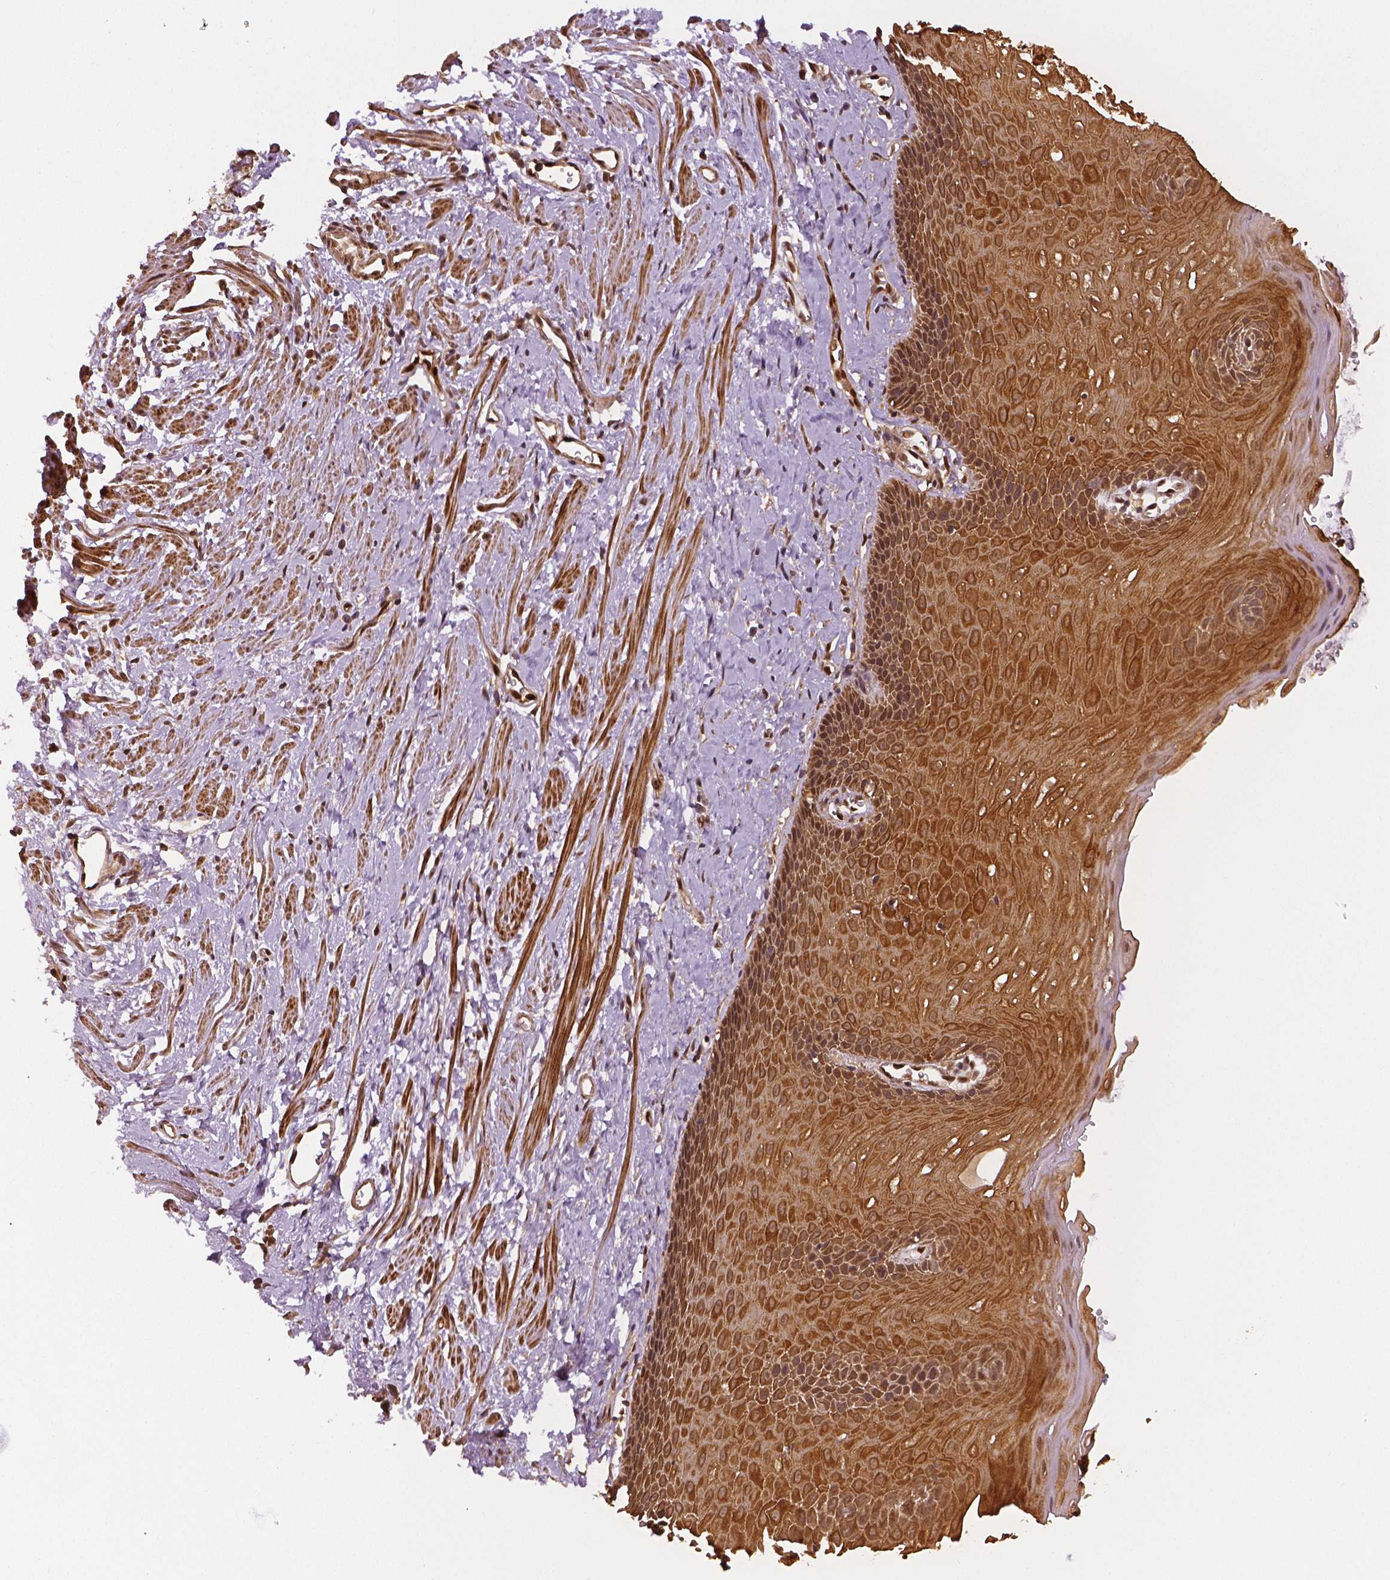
{"staining": {"intensity": "strong", "quantity": ">75%", "location": "cytoplasmic/membranous"}, "tissue": "esophagus", "cell_type": "Squamous epithelial cells", "image_type": "normal", "snomed": [{"axis": "morphology", "description": "Normal tissue, NOS"}, {"axis": "topography", "description": "Esophagus"}], "caption": "Immunohistochemistry histopathology image of benign esophagus stained for a protein (brown), which displays high levels of strong cytoplasmic/membranous positivity in approximately >75% of squamous epithelial cells.", "gene": "STAT3", "patient": {"sex": "male", "age": 64}}